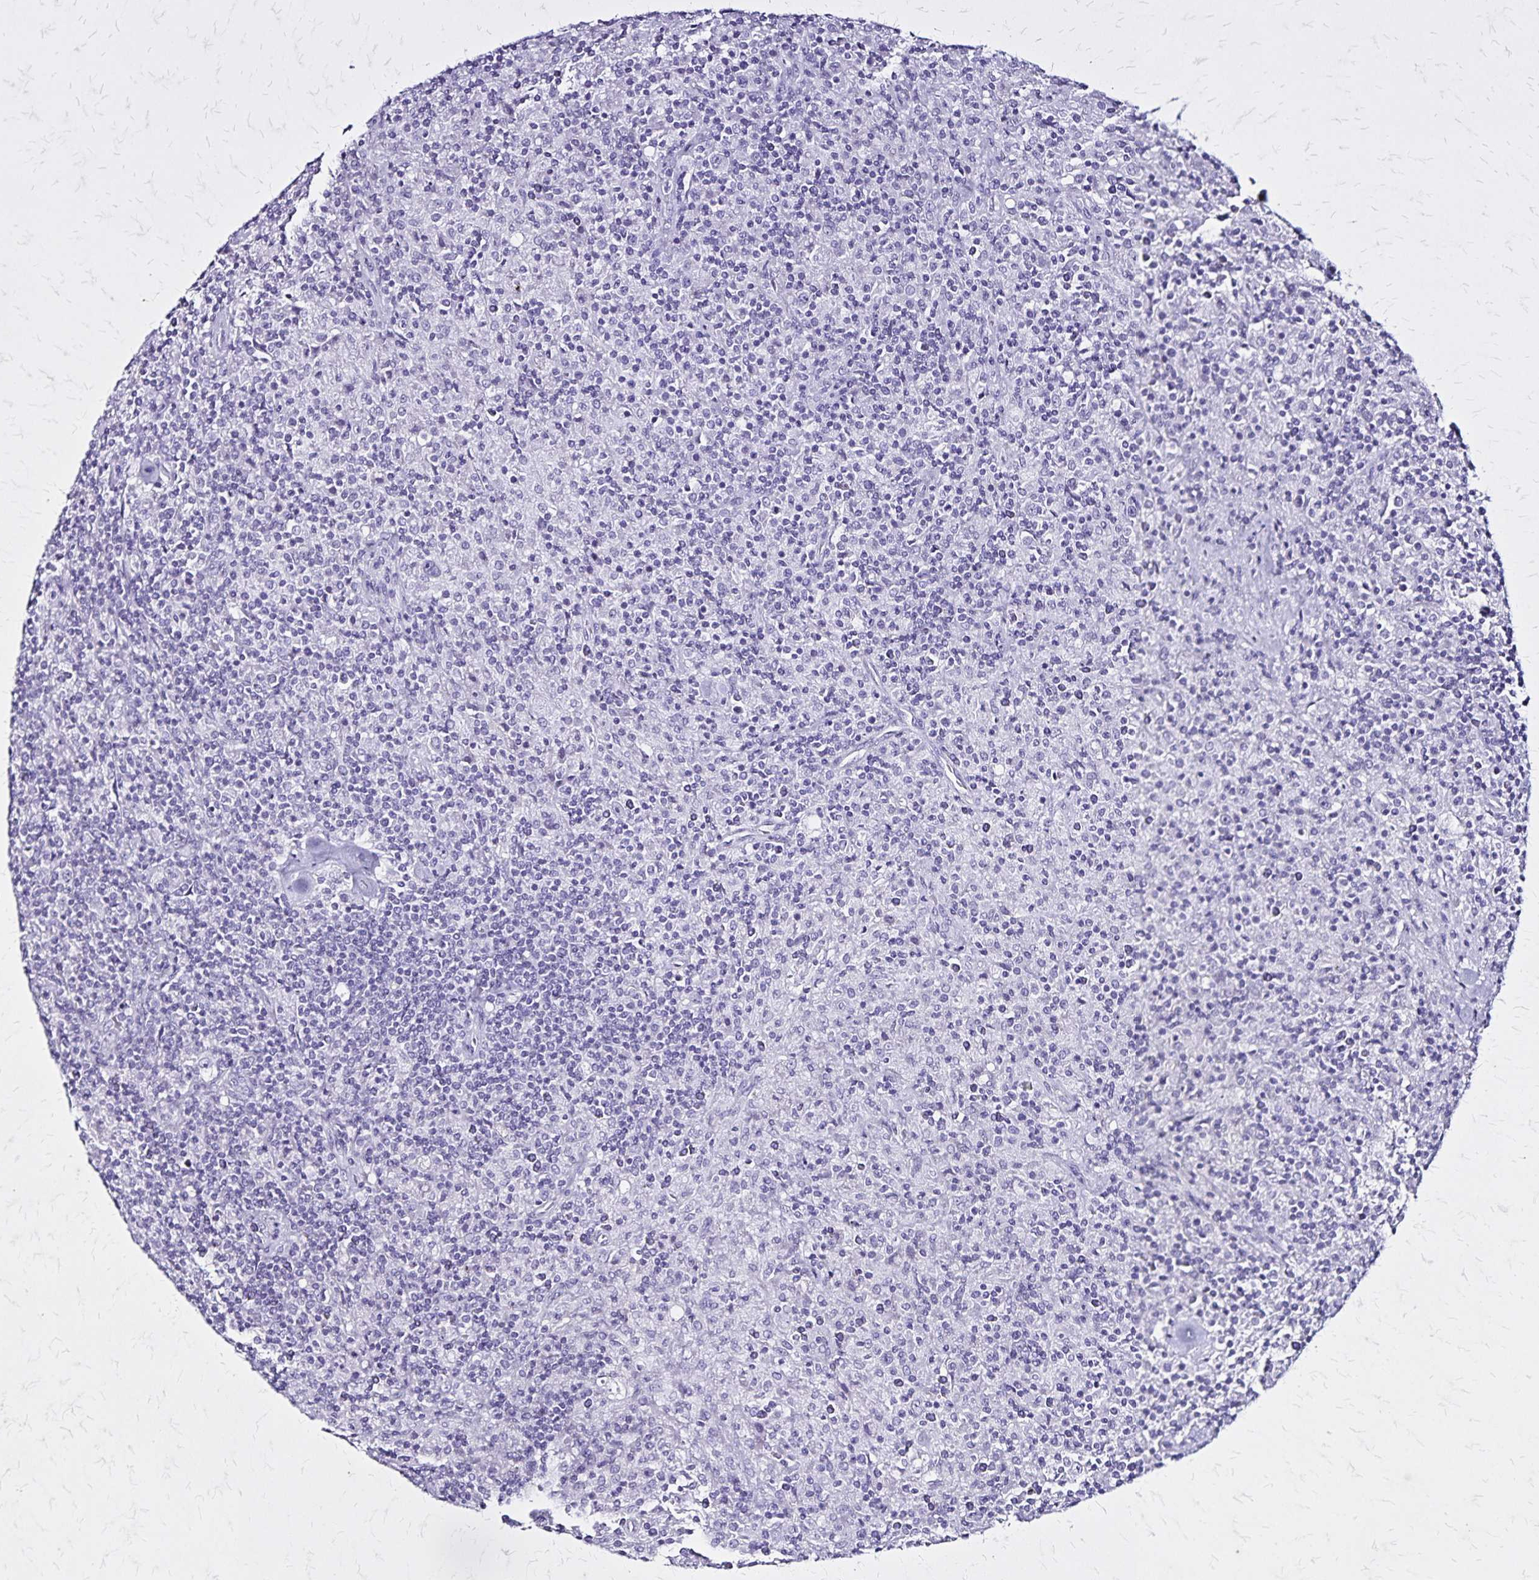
{"staining": {"intensity": "negative", "quantity": "none", "location": "none"}, "tissue": "lymphoma", "cell_type": "Tumor cells", "image_type": "cancer", "snomed": [{"axis": "morphology", "description": "Hodgkin's disease, NOS"}, {"axis": "topography", "description": "Lymph node"}], "caption": "Tumor cells are negative for protein expression in human Hodgkin's disease. (Brightfield microscopy of DAB IHC at high magnification).", "gene": "KRT2", "patient": {"sex": "male", "age": 70}}